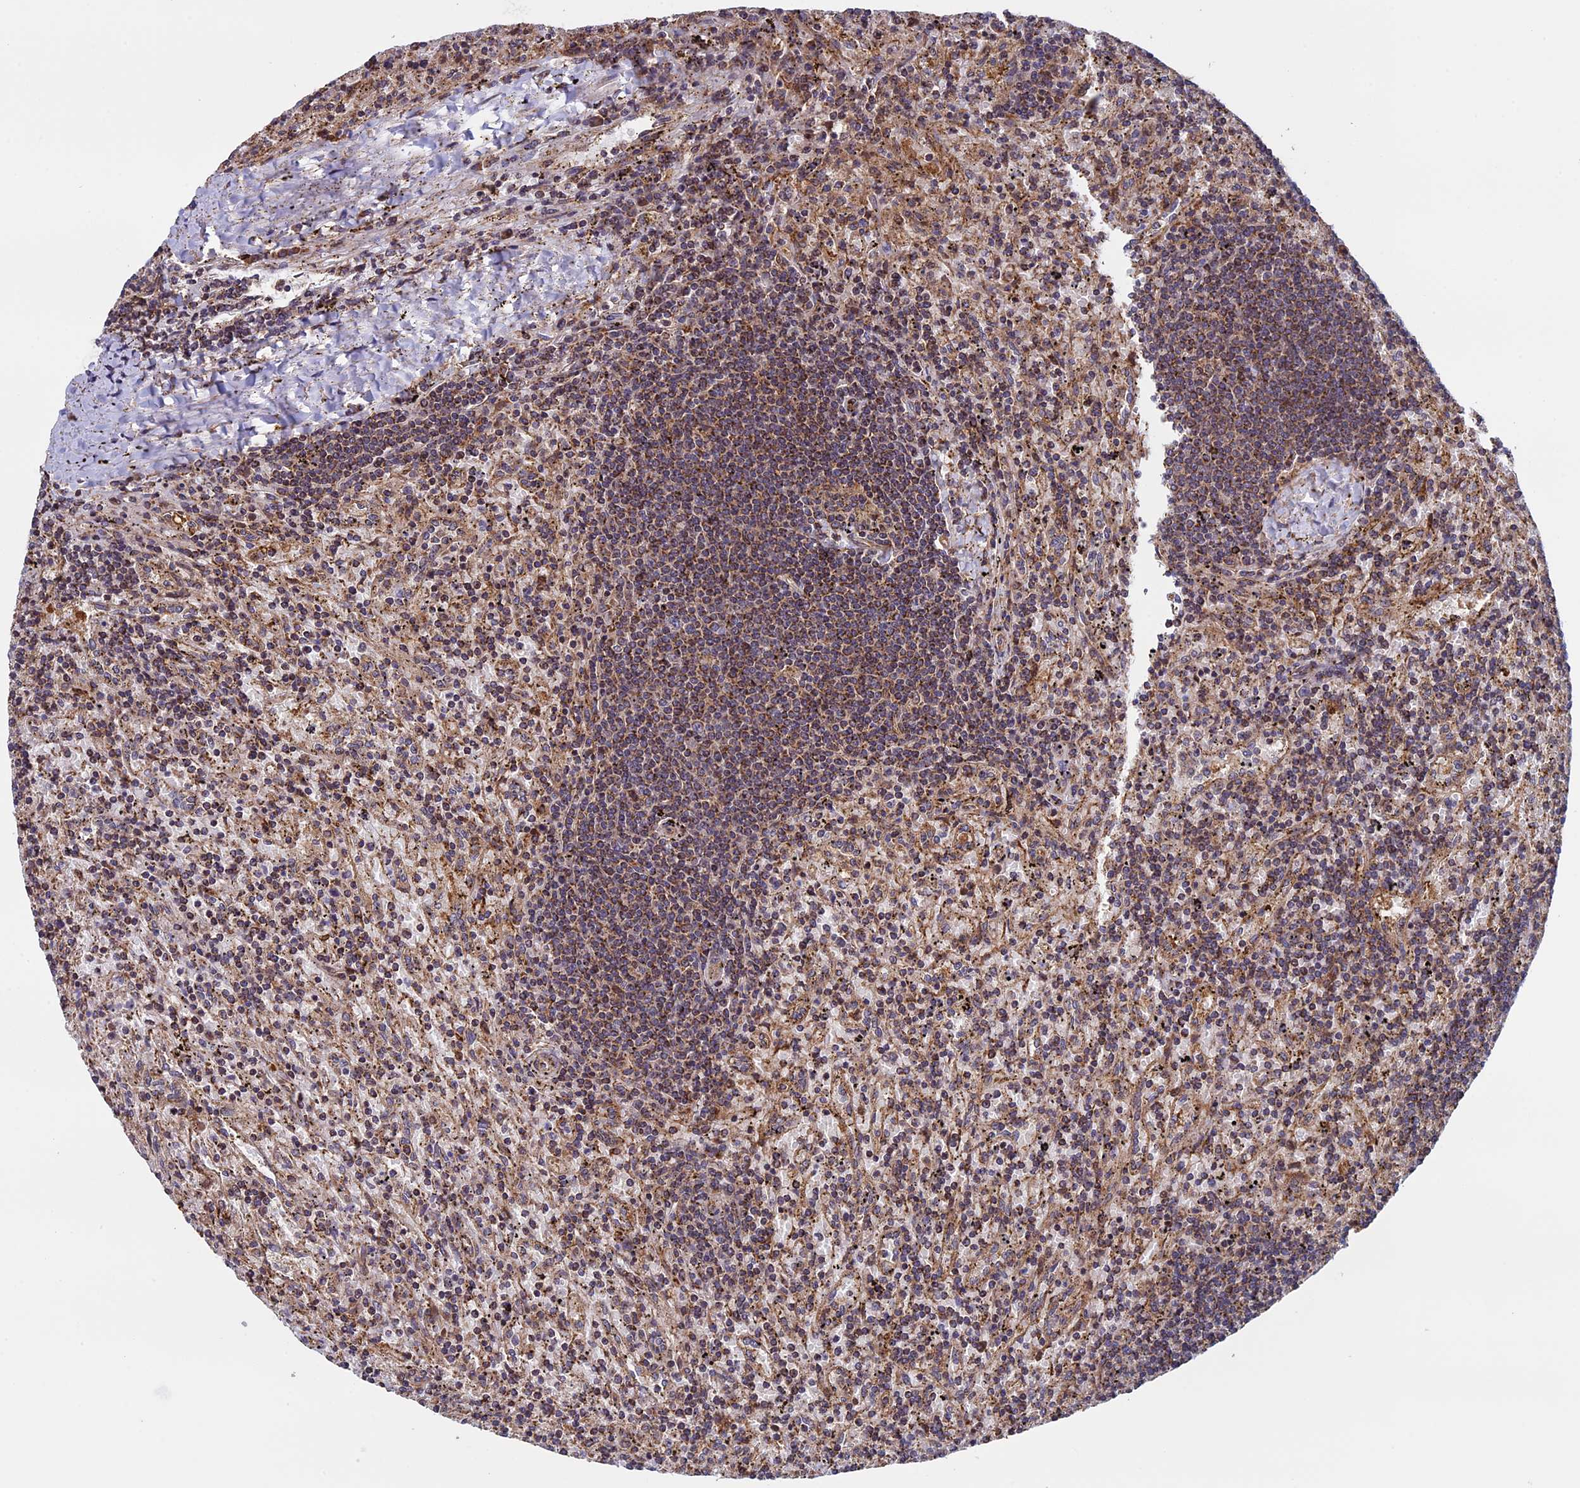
{"staining": {"intensity": "moderate", "quantity": ">75%", "location": "cytoplasmic/membranous"}, "tissue": "lymphoma", "cell_type": "Tumor cells", "image_type": "cancer", "snomed": [{"axis": "morphology", "description": "Malignant lymphoma, non-Hodgkin's type, Low grade"}, {"axis": "topography", "description": "Spleen"}], "caption": "Malignant lymphoma, non-Hodgkin's type (low-grade) stained with DAB (3,3'-diaminobenzidine) immunohistochemistry exhibits medium levels of moderate cytoplasmic/membranous expression in approximately >75% of tumor cells.", "gene": "CCDC8", "patient": {"sex": "male", "age": 76}}